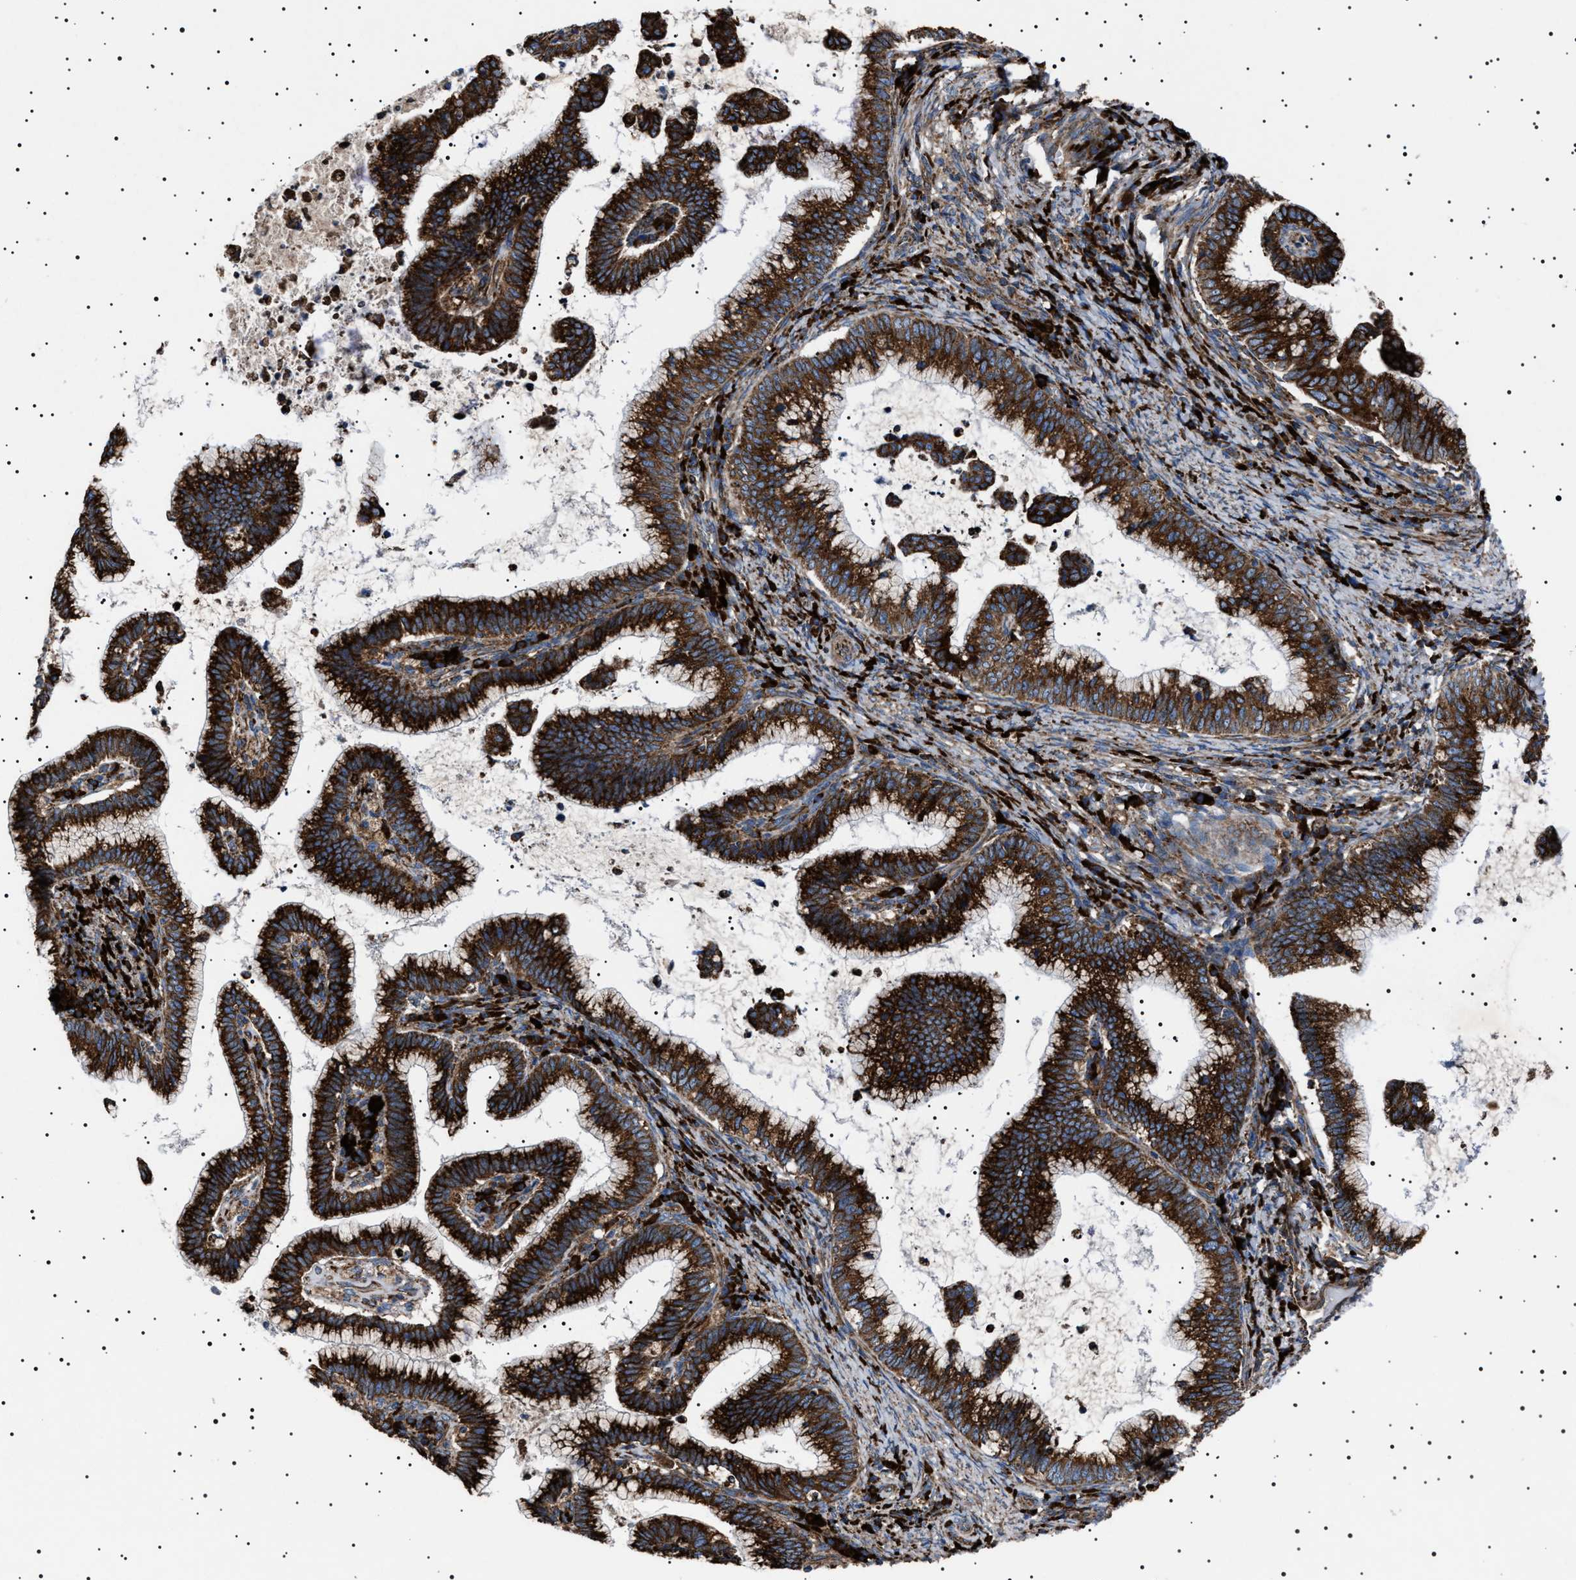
{"staining": {"intensity": "strong", "quantity": ">75%", "location": "cytoplasmic/membranous"}, "tissue": "cervical cancer", "cell_type": "Tumor cells", "image_type": "cancer", "snomed": [{"axis": "morphology", "description": "Adenocarcinoma, NOS"}, {"axis": "topography", "description": "Cervix"}], "caption": "Immunohistochemistry (IHC) of human cervical cancer (adenocarcinoma) displays high levels of strong cytoplasmic/membranous expression in approximately >75% of tumor cells.", "gene": "TOP1MT", "patient": {"sex": "female", "age": 36}}